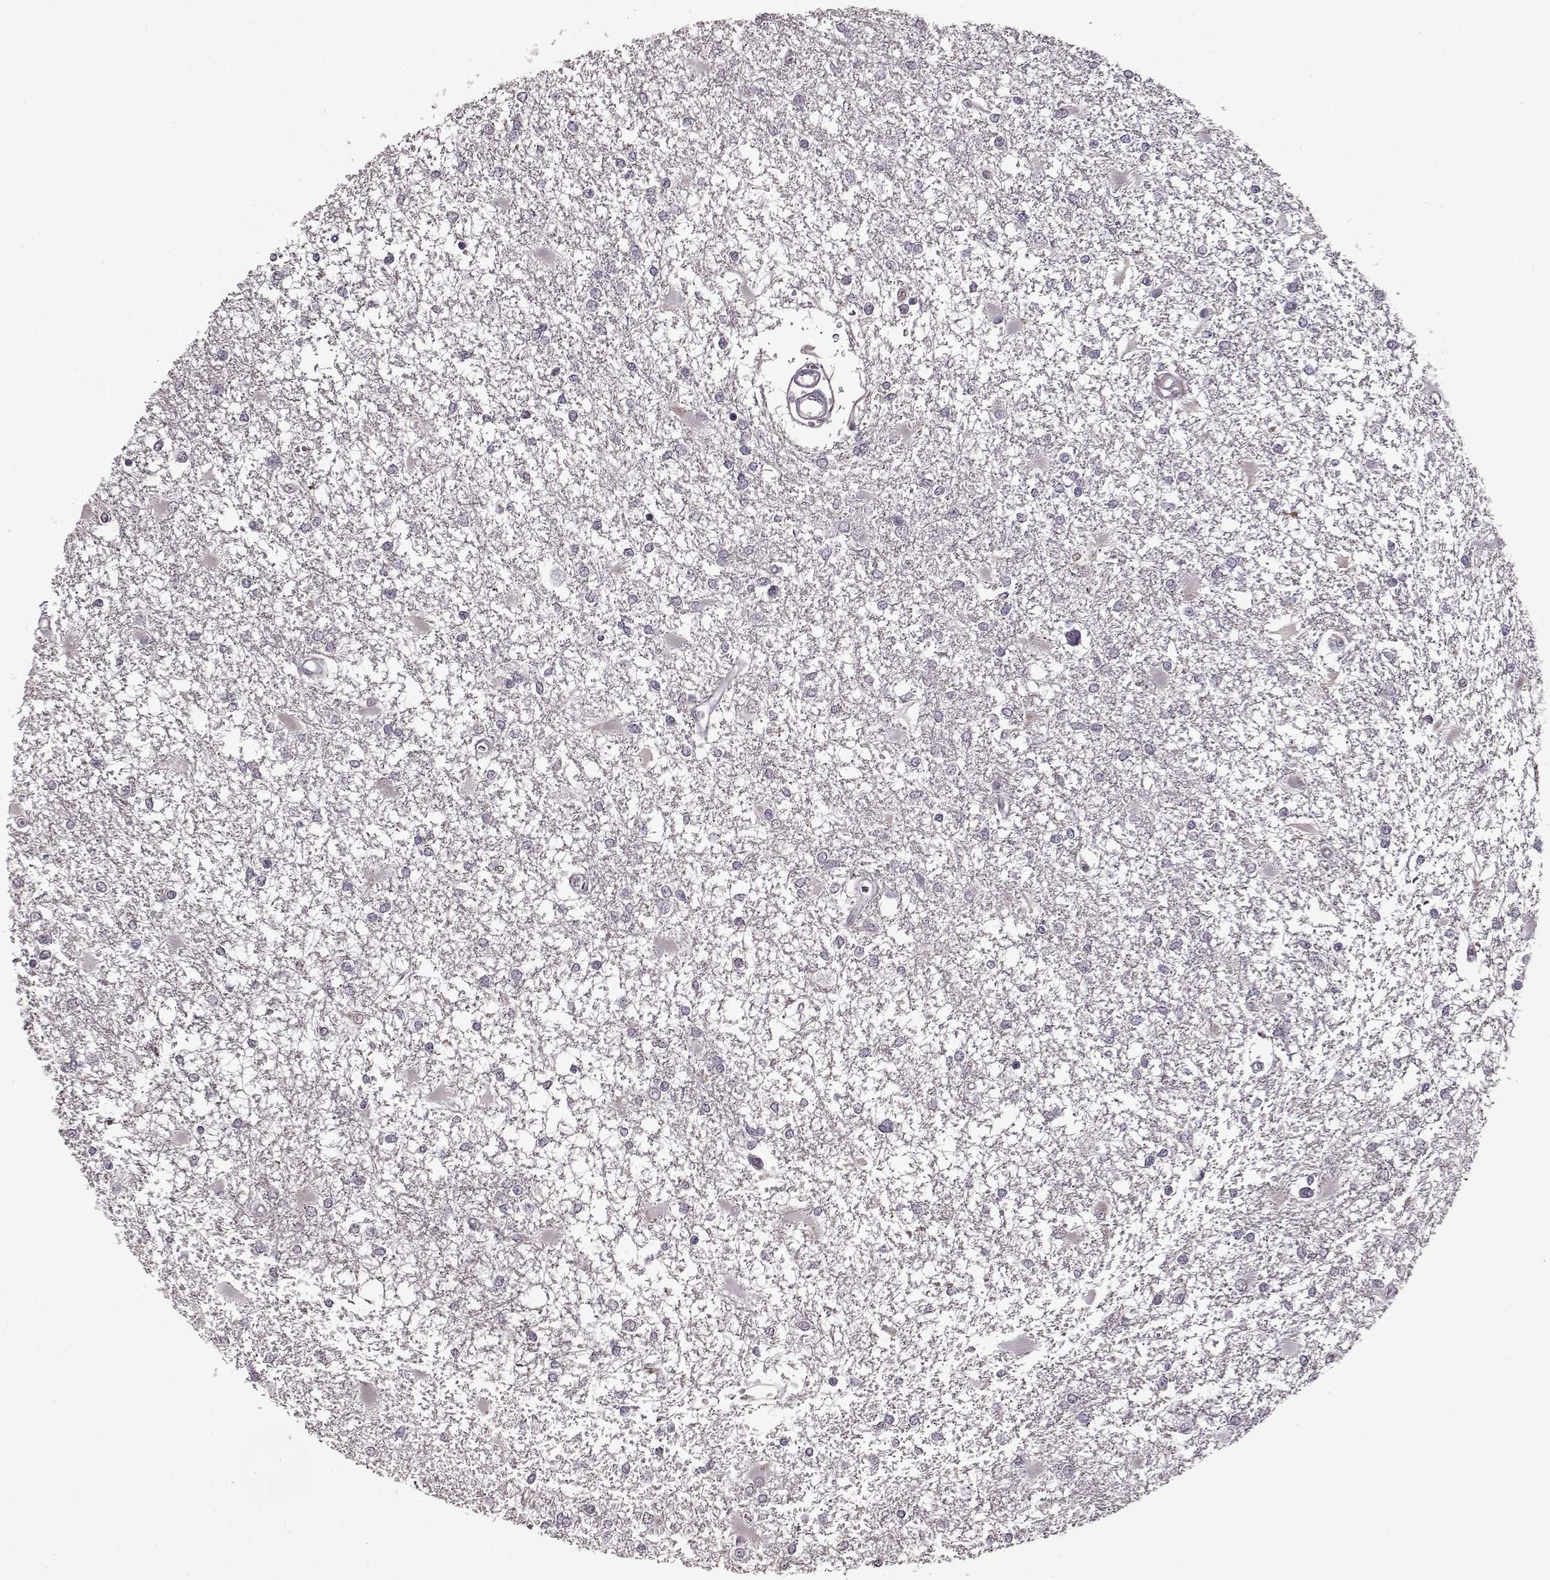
{"staining": {"intensity": "negative", "quantity": "none", "location": "none"}, "tissue": "glioma", "cell_type": "Tumor cells", "image_type": "cancer", "snomed": [{"axis": "morphology", "description": "Glioma, malignant, High grade"}, {"axis": "topography", "description": "Cerebral cortex"}], "caption": "This is an immunohistochemistry (IHC) histopathology image of human glioma. There is no expression in tumor cells.", "gene": "CNGA3", "patient": {"sex": "male", "age": 79}}